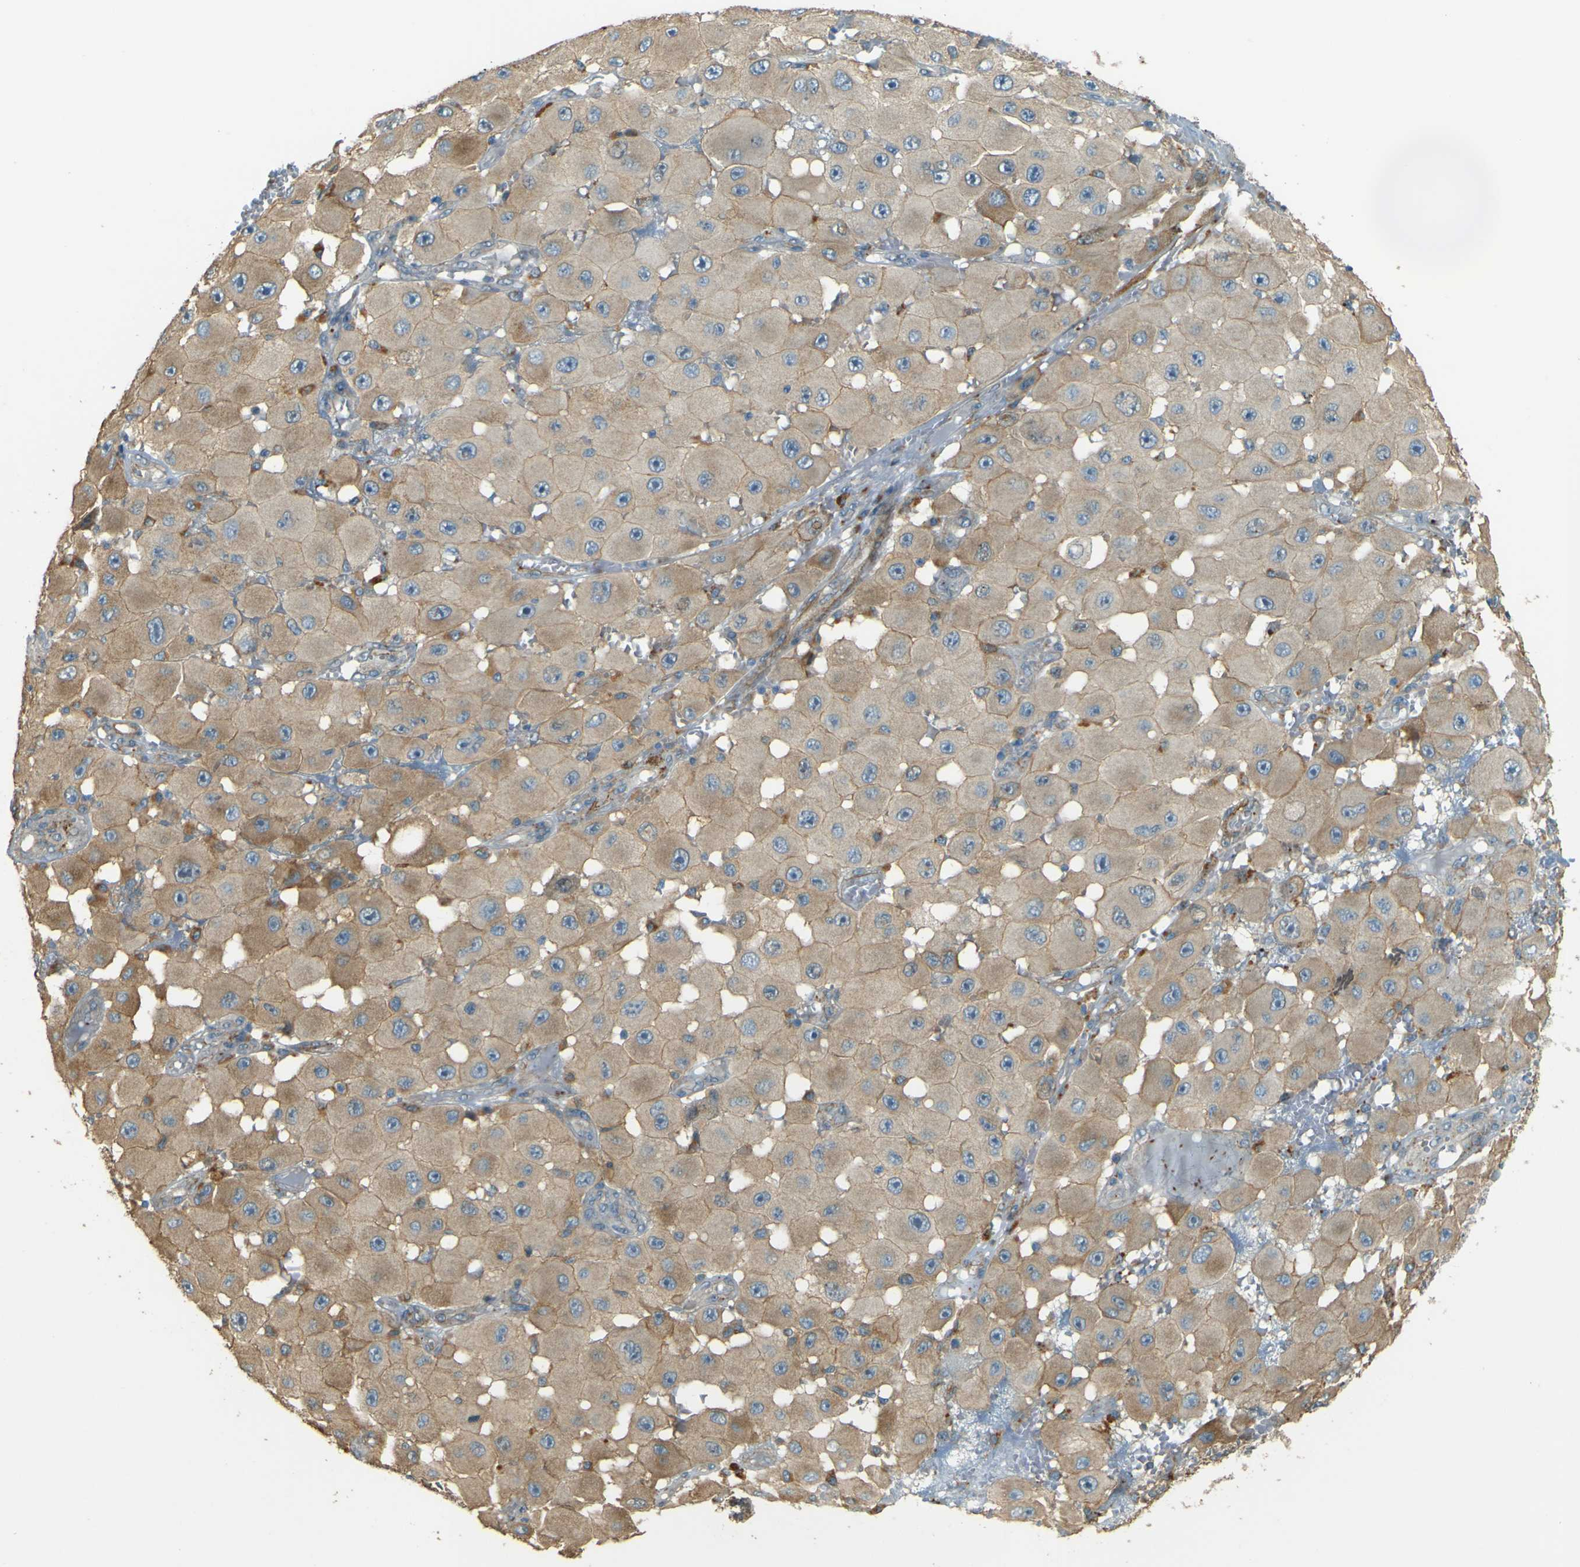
{"staining": {"intensity": "weak", "quantity": ">75%", "location": "cytoplasmic/membranous"}, "tissue": "melanoma", "cell_type": "Tumor cells", "image_type": "cancer", "snomed": [{"axis": "morphology", "description": "Malignant melanoma, NOS"}, {"axis": "topography", "description": "Skin"}], "caption": "Protein analysis of melanoma tissue reveals weak cytoplasmic/membranous expression in about >75% of tumor cells.", "gene": "NEXN", "patient": {"sex": "female", "age": 81}}